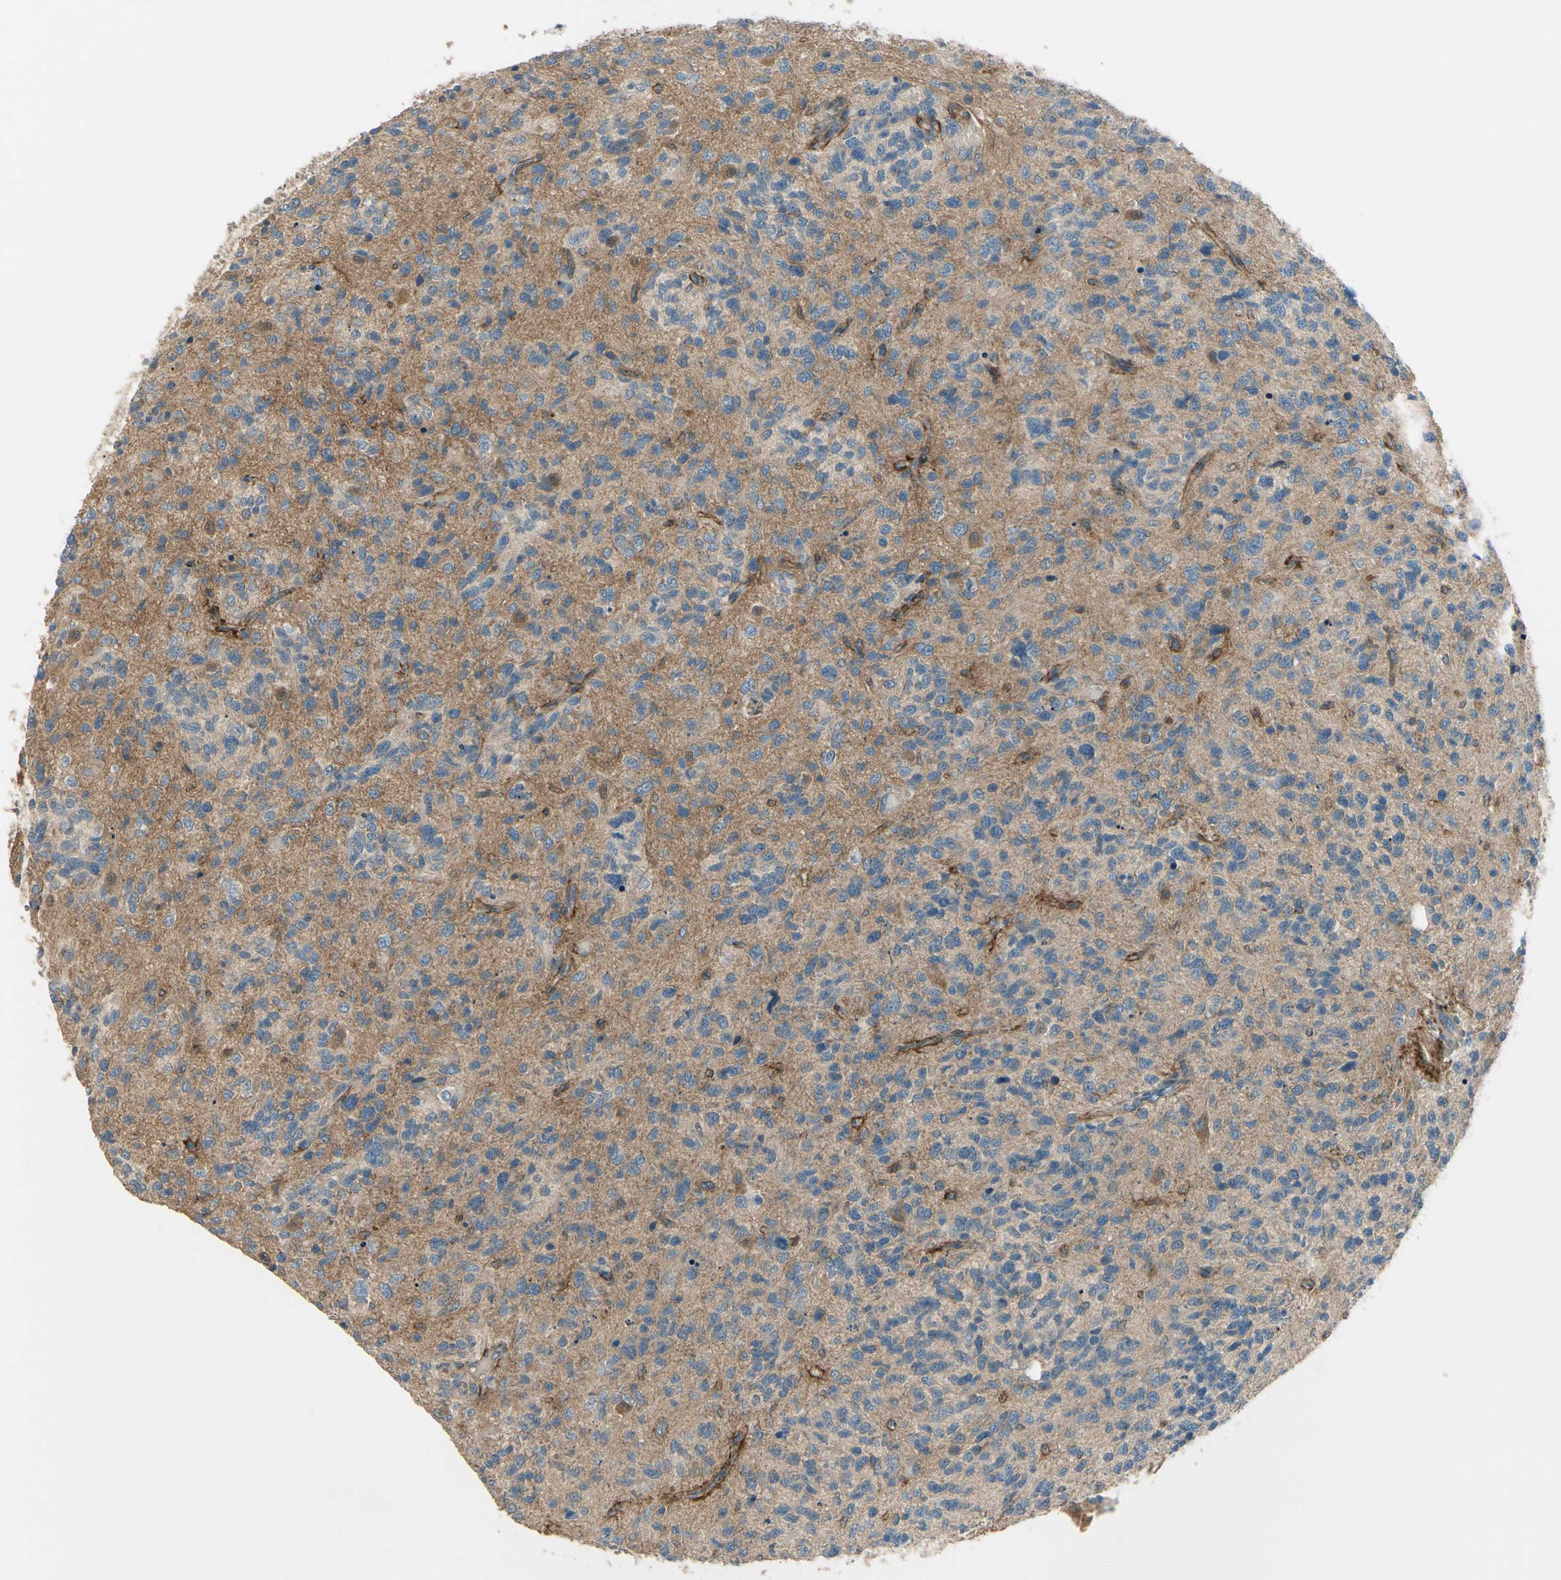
{"staining": {"intensity": "weak", "quantity": ">75%", "location": "cytoplasmic/membranous"}, "tissue": "glioma", "cell_type": "Tumor cells", "image_type": "cancer", "snomed": [{"axis": "morphology", "description": "Glioma, malignant, High grade"}, {"axis": "topography", "description": "Brain"}], "caption": "Glioma tissue demonstrates weak cytoplasmic/membranous staining in about >75% of tumor cells, visualized by immunohistochemistry. The staining is performed using DAB (3,3'-diaminobenzidine) brown chromogen to label protein expression. The nuclei are counter-stained blue using hematoxylin.", "gene": "PPP3CB", "patient": {"sex": "female", "age": 58}}